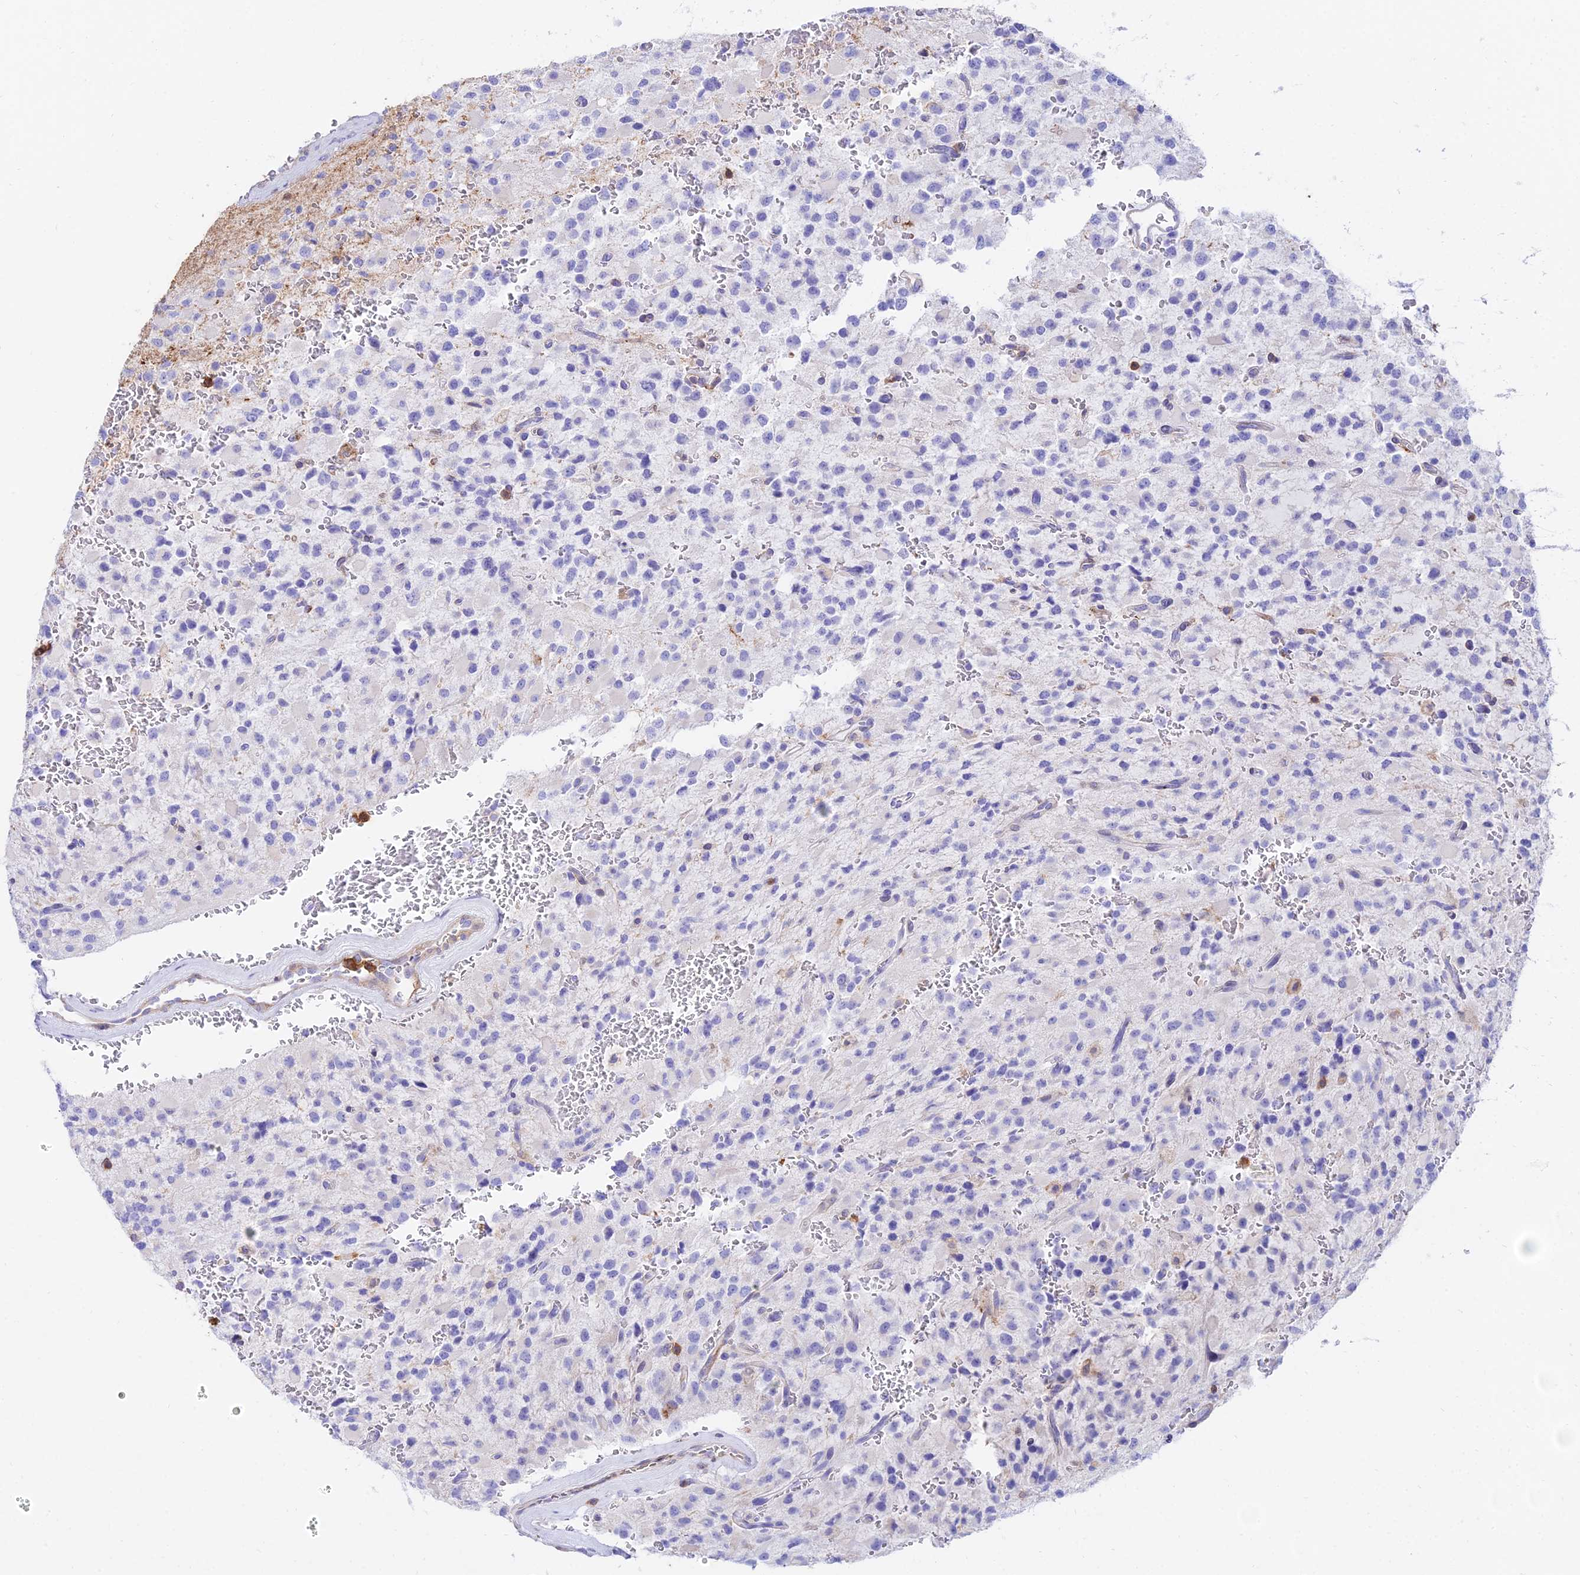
{"staining": {"intensity": "negative", "quantity": "none", "location": "none"}, "tissue": "glioma", "cell_type": "Tumor cells", "image_type": "cancer", "snomed": [{"axis": "morphology", "description": "Glioma, malignant, High grade"}, {"axis": "topography", "description": "Brain"}], "caption": "Immunohistochemistry of human glioma shows no positivity in tumor cells.", "gene": "SREK1IP1", "patient": {"sex": "male", "age": 34}}